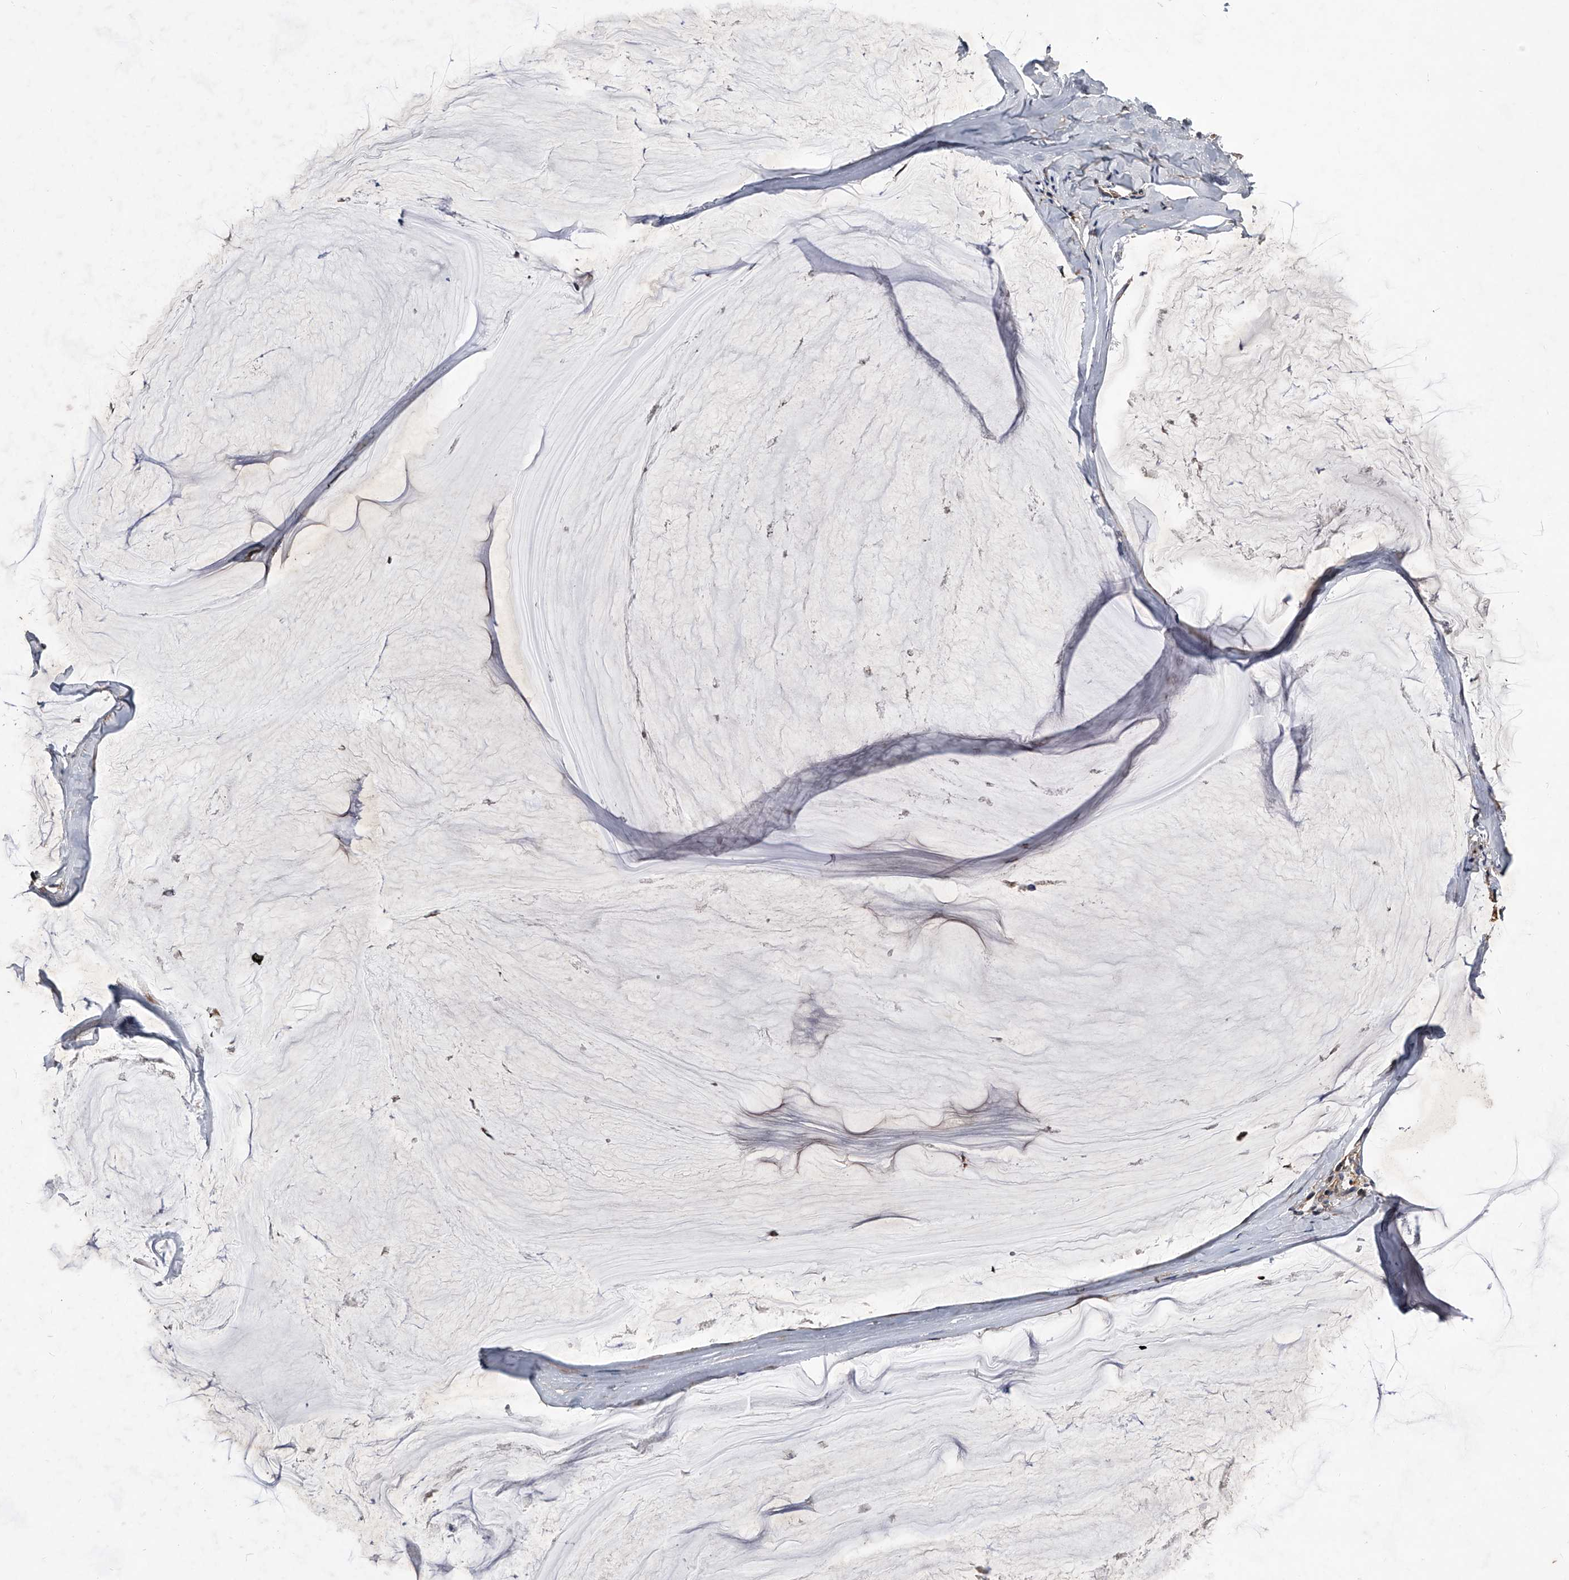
{"staining": {"intensity": "negative", "quantity": "none", "location": "none"}, "tissue": "ovarian cancer", "cell_type": "Tumor cells", "image_type": "cancer", "snomed": [{"axis": "morphology", "description": "Cystadenocarcinoma, mucinous, NOS"}, {"axis": "topography", "description": "Ovary"}], "caption": "This is an IHC histopathology image of ovarian mucinous cystadenocarcinoma. There is no expression in tumor cells.", "gene": "ZNF30", "patient": {"sex": "female", "age": 39}}